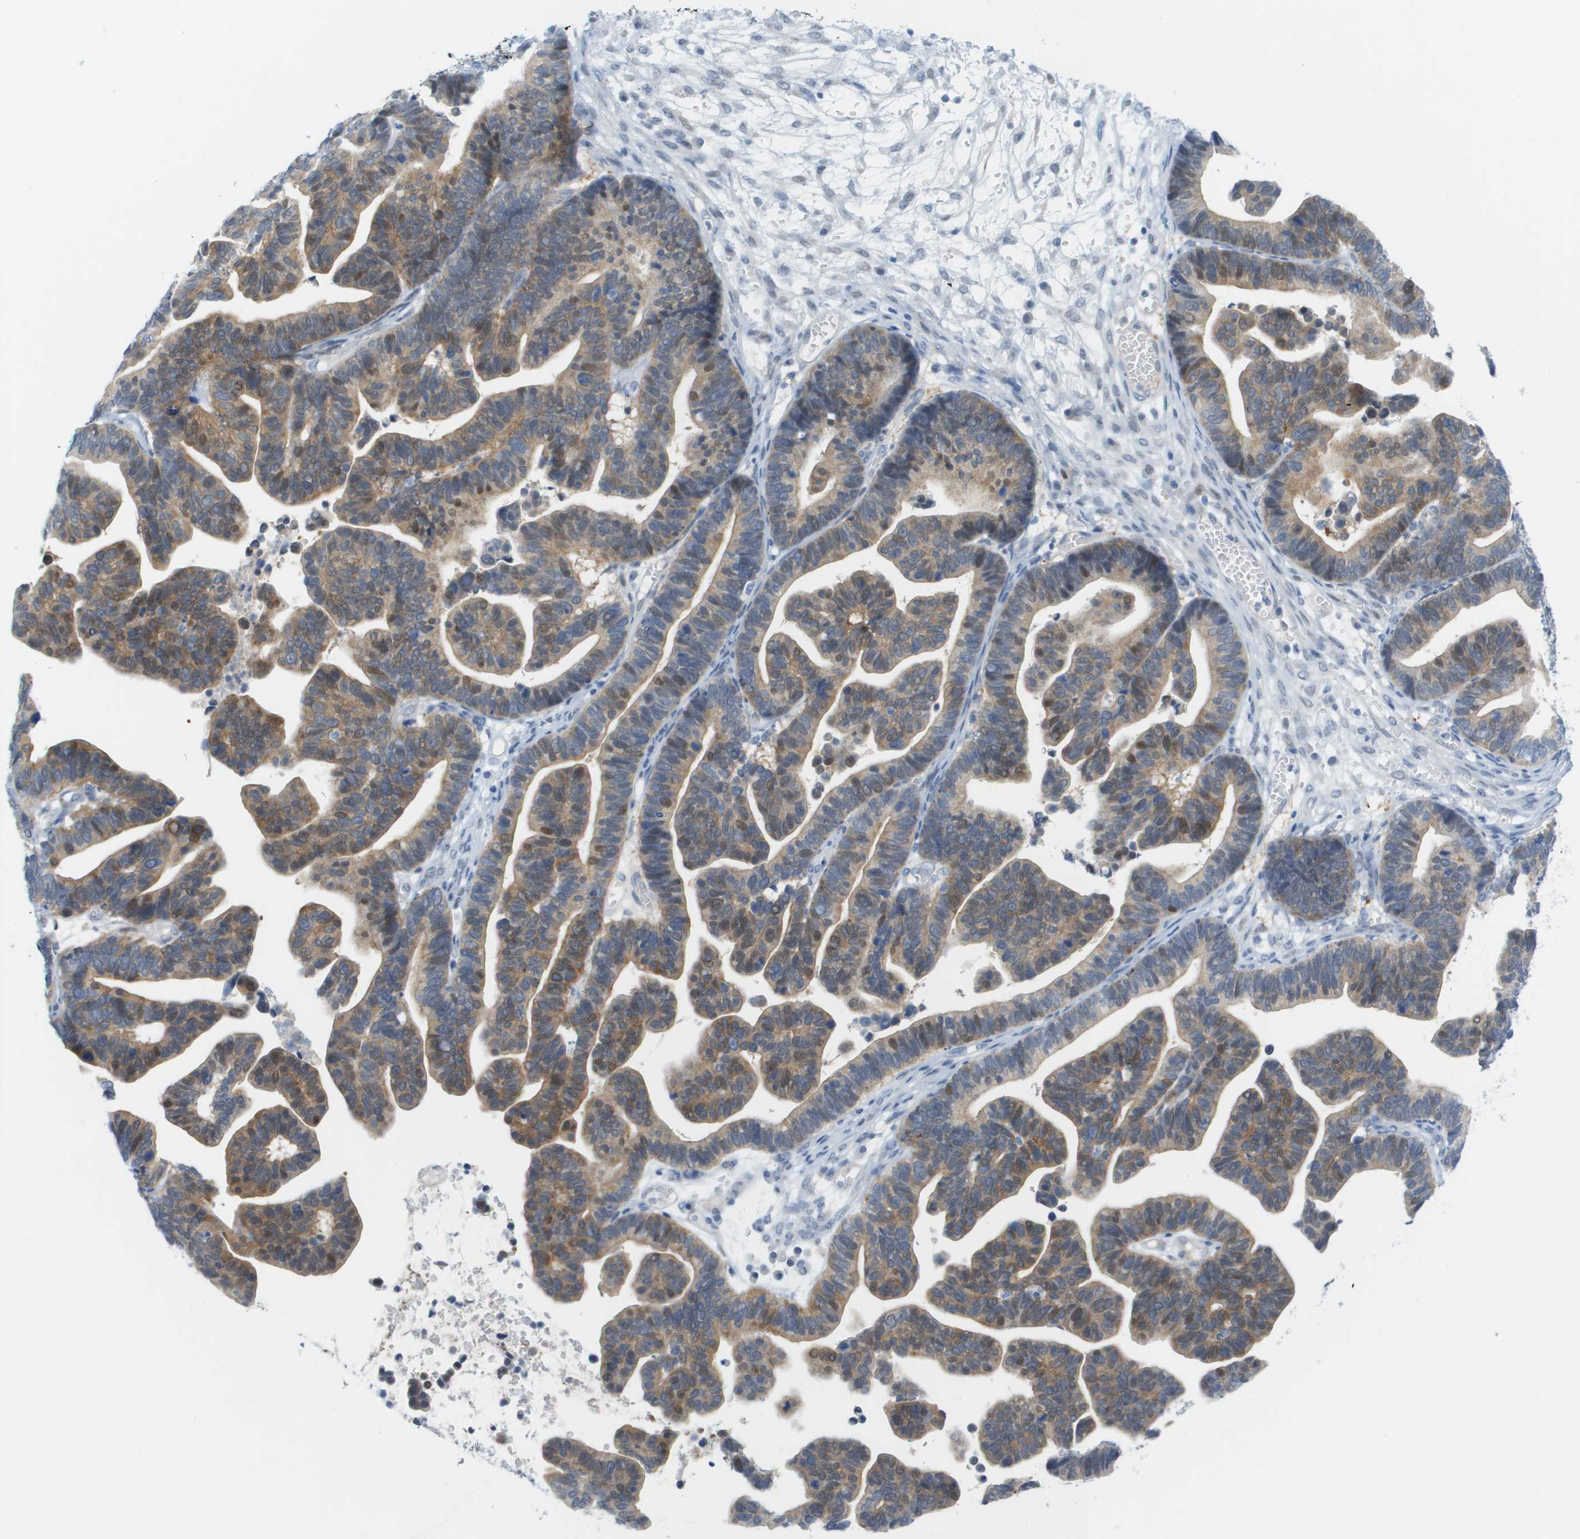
{"staining": {"intensity": "moderate", "quantity": "25%-75%", "location": "cytoplasmic/membranous,nuclear"}, "tissue": "ovarian cancer", "cell_type": "Tumor cells", "image_type": "cancer", "snomed": [{"axis": "morphology", "description": "Cystadenocarcinoma, serous, NOS"}, {"axis": "topography", "description": "Ovary"}], "caption": "High-power microscopy captured an immunohistochemistry (IHC) photomicrograph of ovarian cancer, revealing moderate cytoplasmic/membranous and nuclear positivity in about 25%-75% of tumor cells.", "gene": "CUL9", "patient": {"sex": "female", "age": 56}}